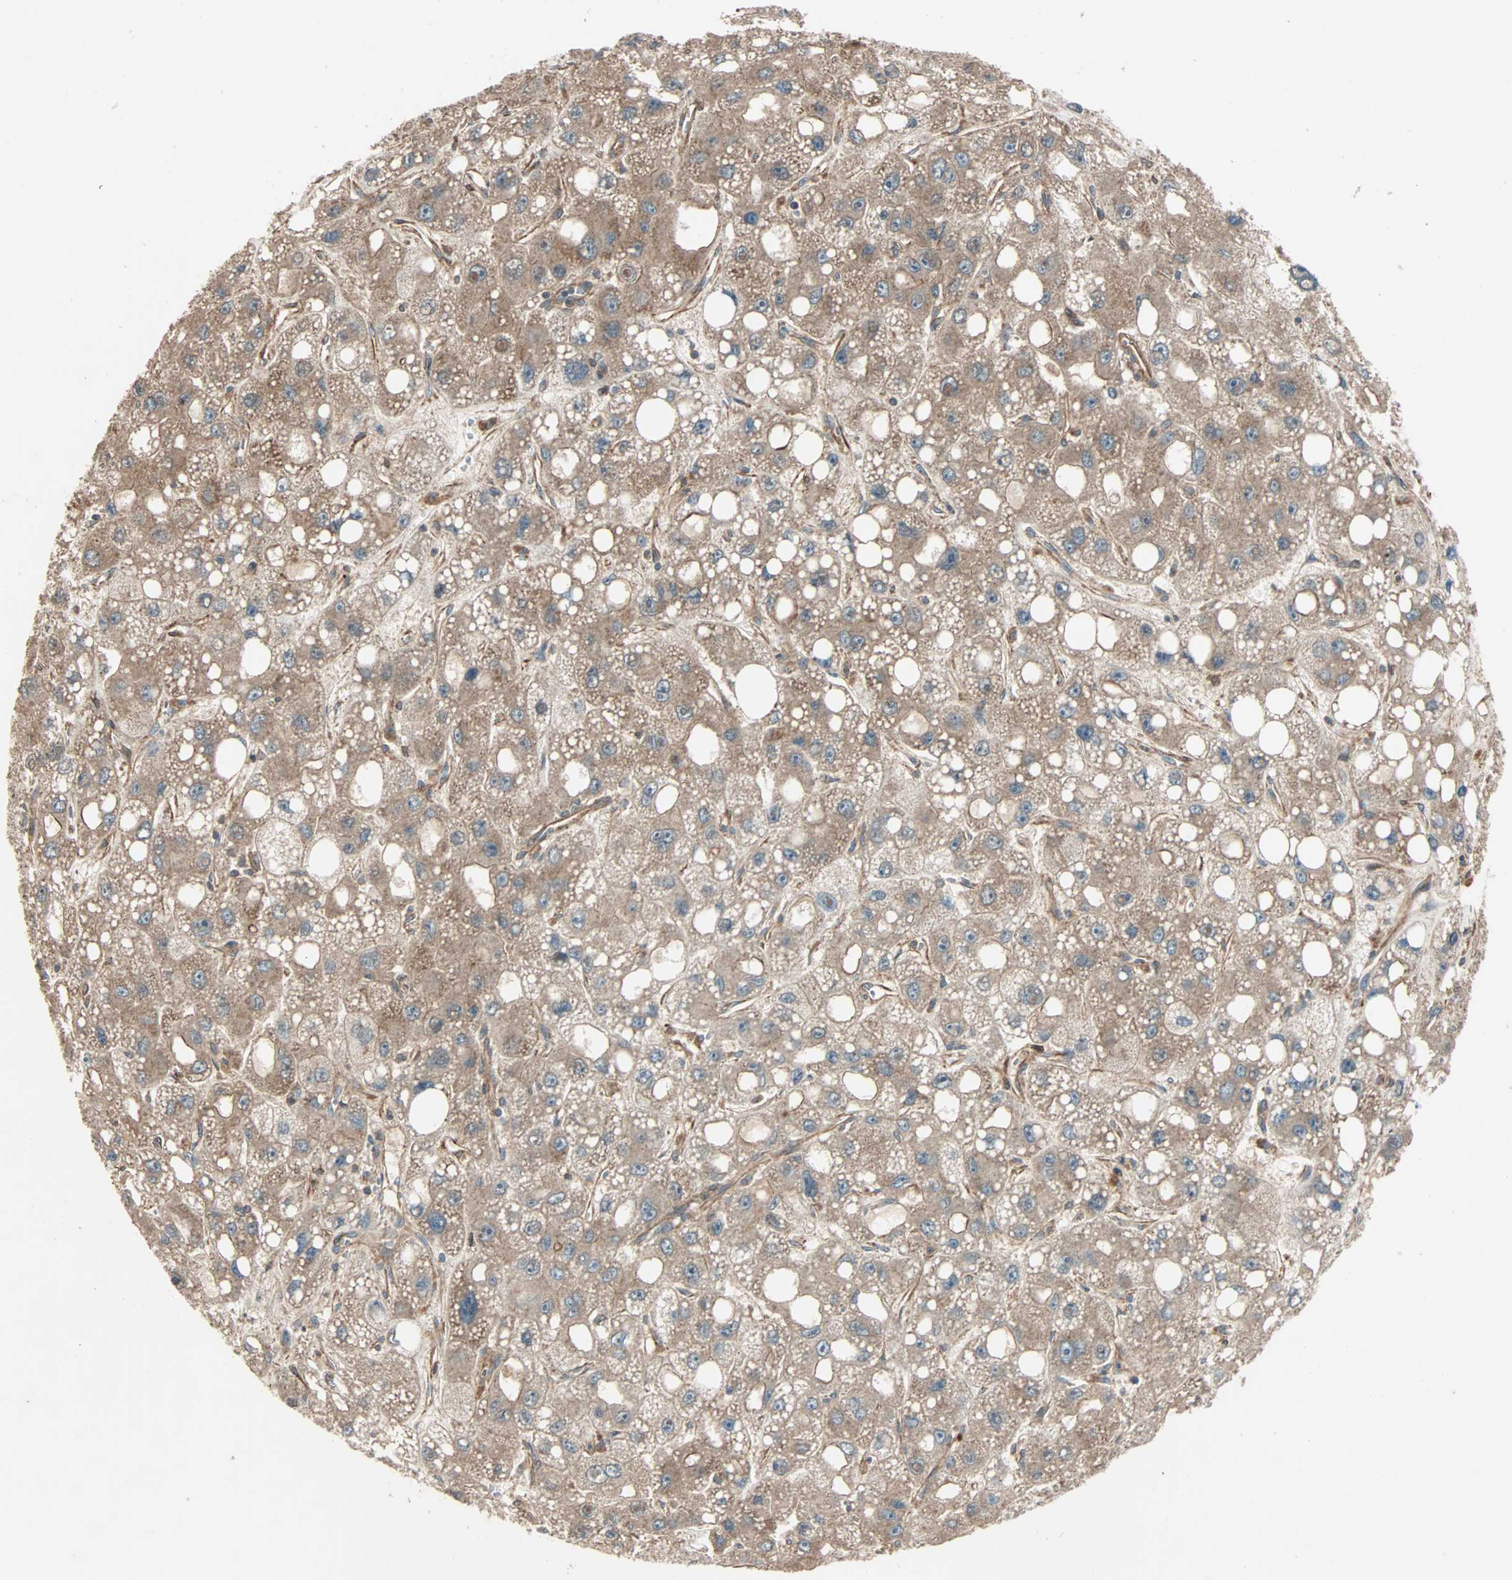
{"staining": {"intensity": "moderate", "quantity": ">75%", "location": "cytoplasmic/membranous"}, "tissue": "liver cancer", "cell_type": "Tumor cells", "image_type": "cancer", "snomed": [{"axis": "morphology", "description": "Carcinoma, Hepatocellular, NOS"}, {"axis": "topography", "description": "Liver"}], "caption": "This micrograph shows IHC staining of human liver cancer (hepatocellular carcinoma), with medium moderate cytoplasmic/membranous expression in about >75% of tumor cells.", "gene": "GCK", "patient": {"sex": "male", "age": 55}}